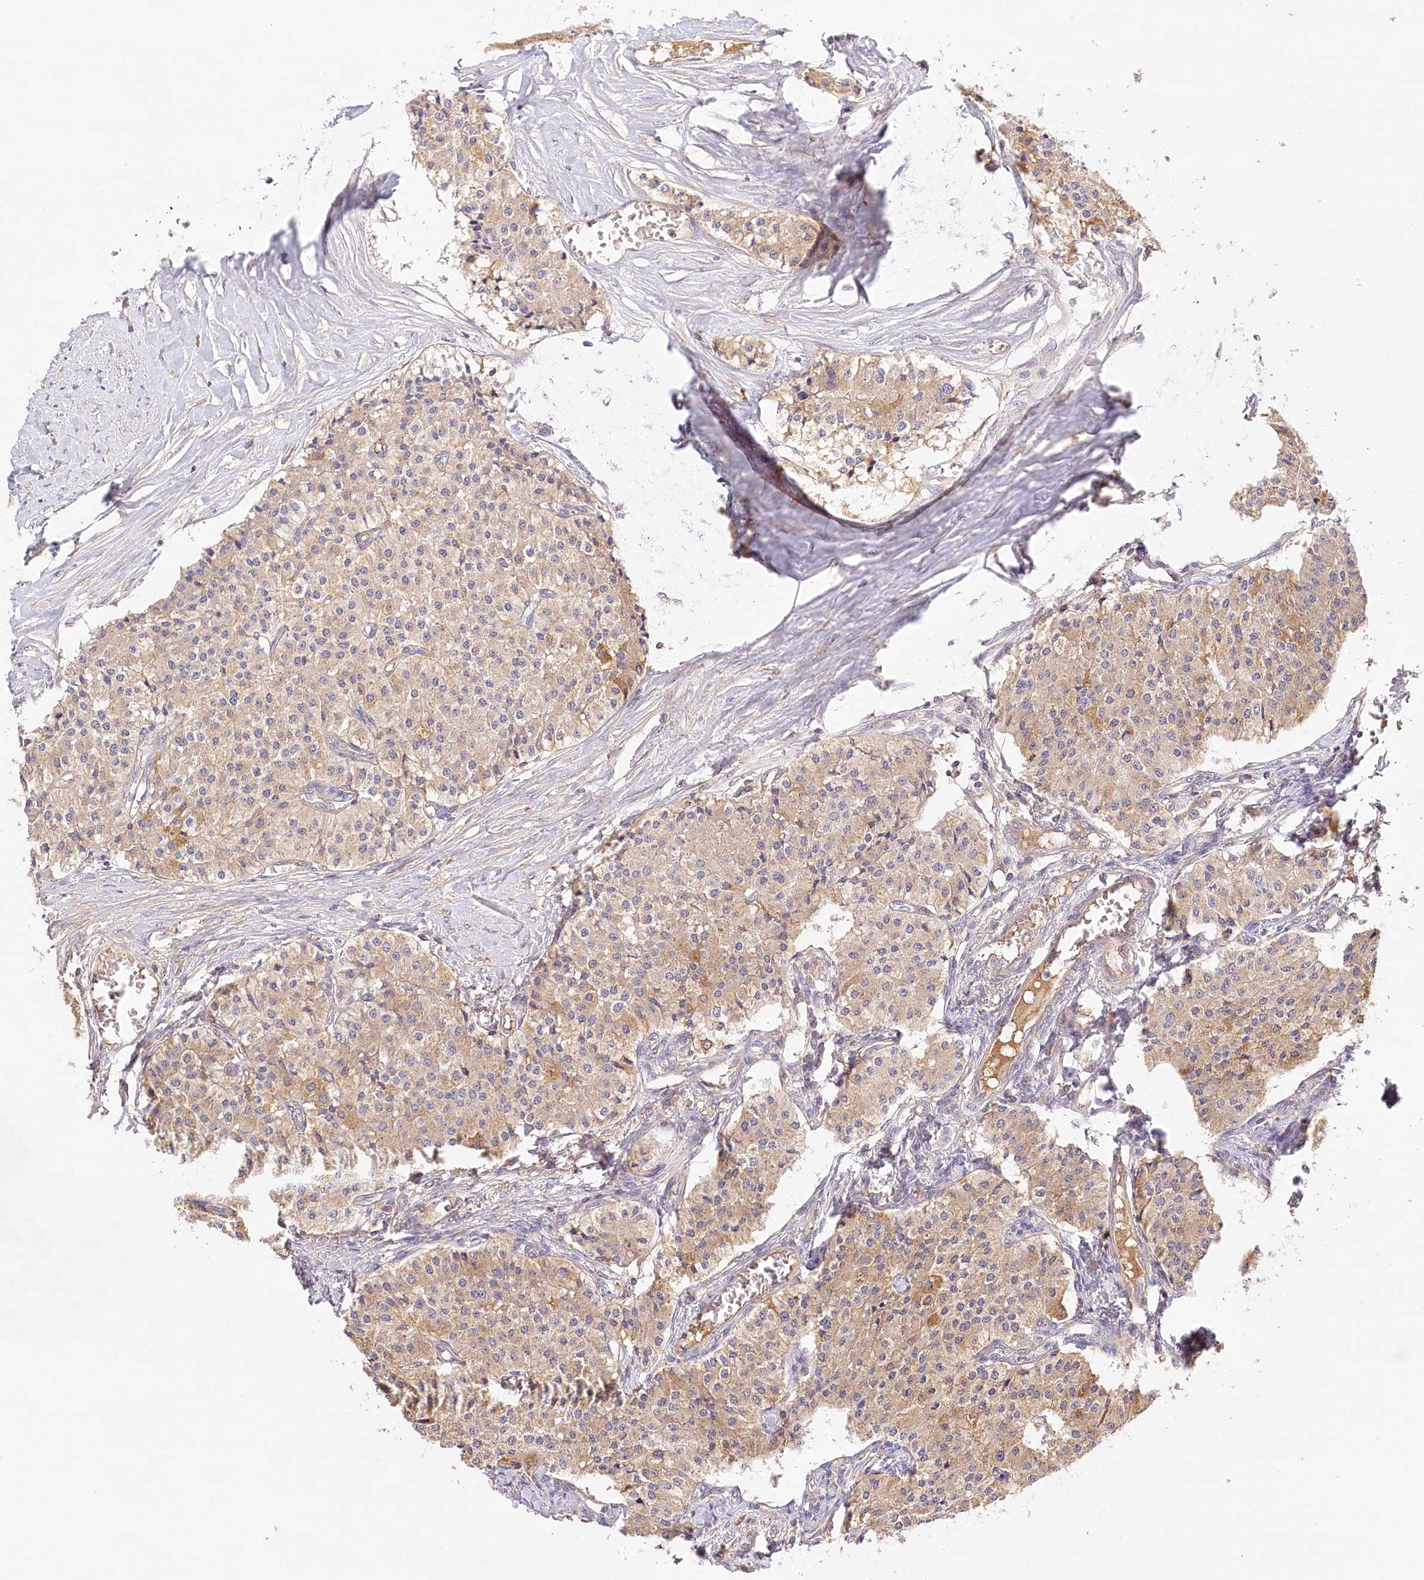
{"staining": {"intensity": "weak", "quantity": ">75%", "location": "cytoplasmic/membranous"}, "tissue": "carcinoid", "cell_type": "Tumor cells", "image_type": "cancer", "snomed": [{"axis": "morphology", "description": "Carcinoid, malignant, NOS"}, {"axis": "topography", "description": "Colon"}], "caption": "Immunohistochemistry (IHC) staining of carcinoid, which demonstrates low levels of weak cytoplasmic/membranous positivity in approximately >75% of tumor cells indicating weak cytoplasmic/membranous protein staining. The staining was performed using DAB (3,3'-diaminobenzidine) (brown) for protein detection and nuclei were counterstained in hematoxylin (blue).", "gene": "LSS", "patient": {"sex": "female", "age": 52}}